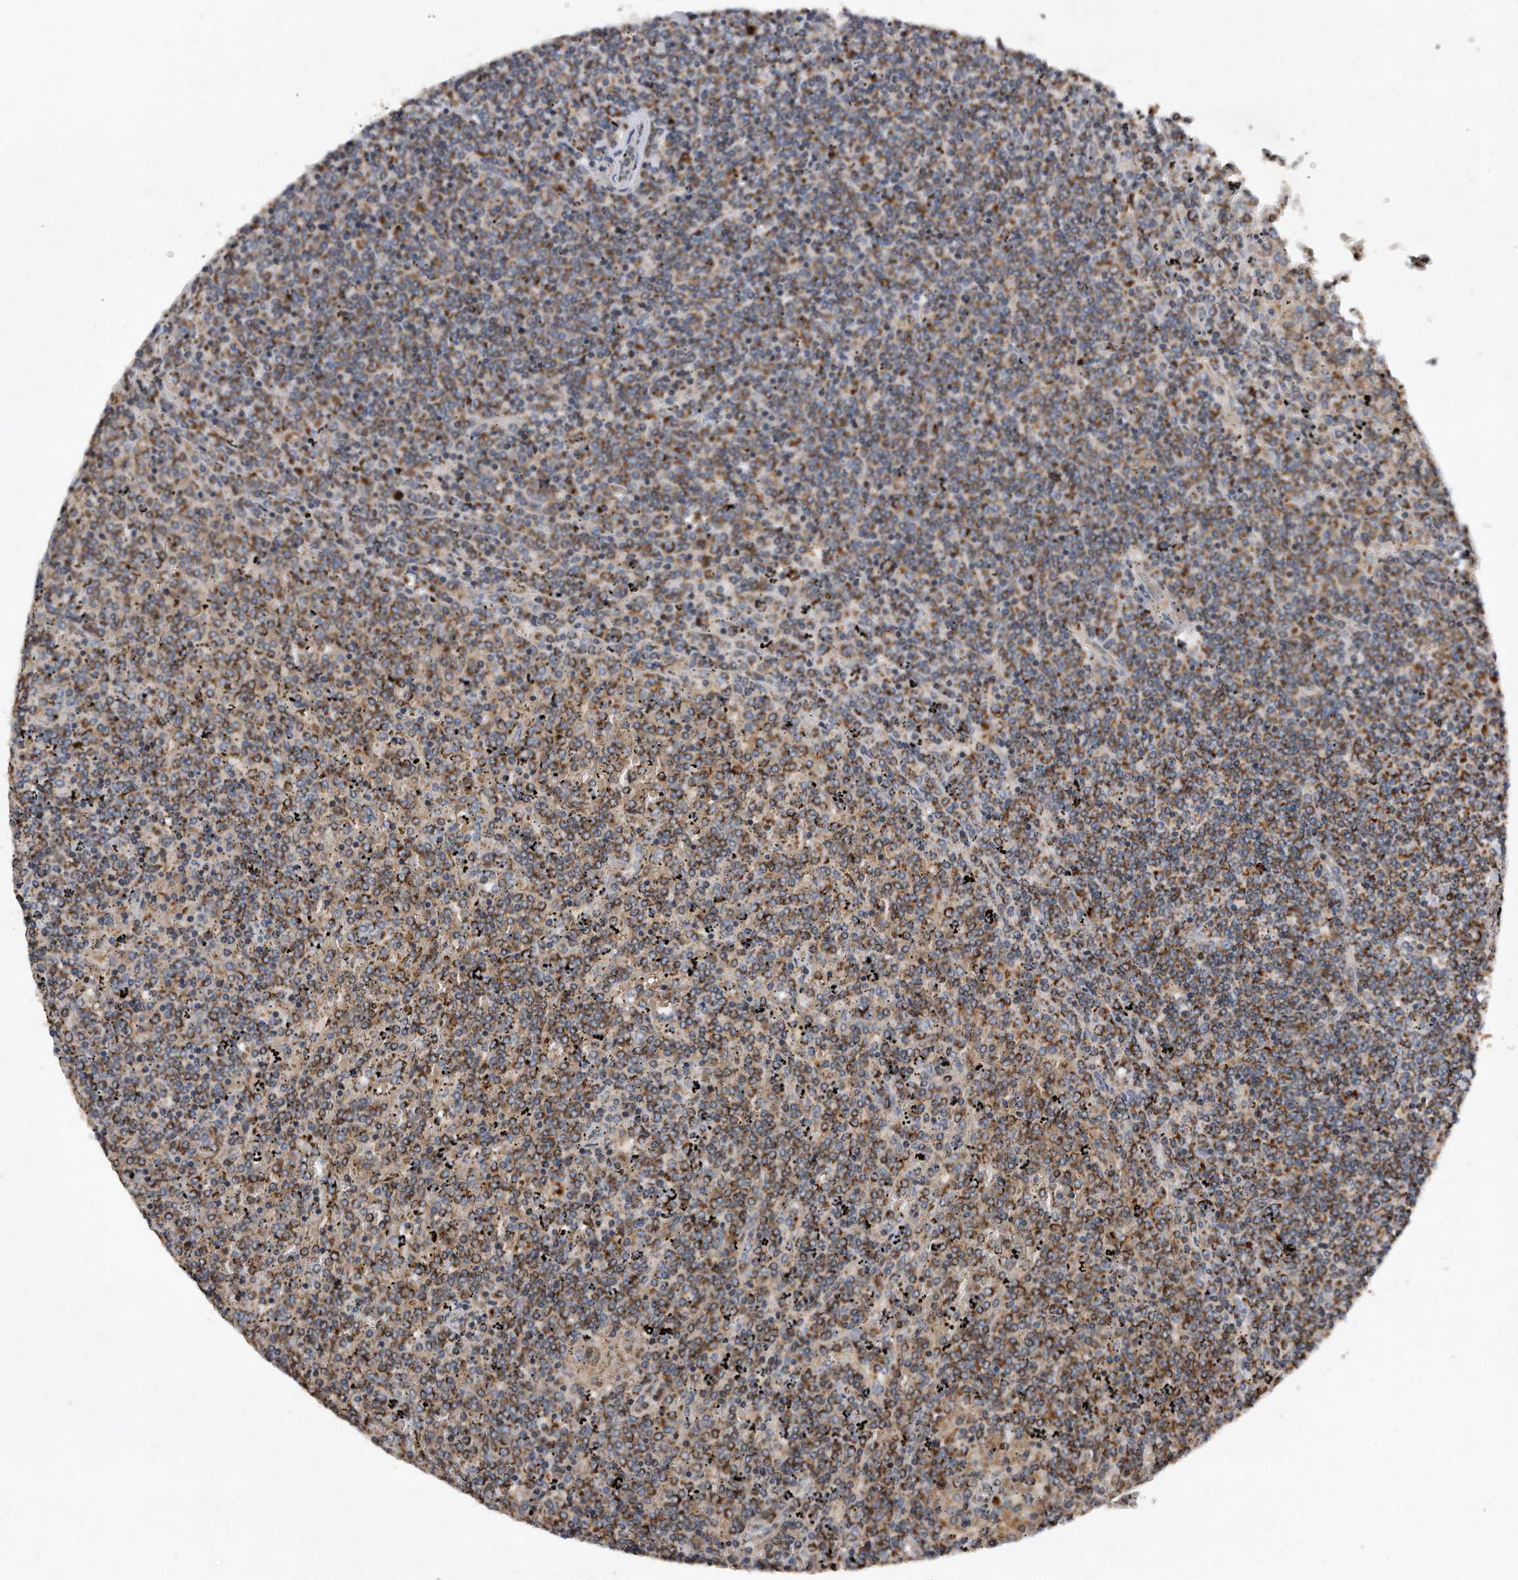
{"staining": {"intensity": "moderate", "quantity": ">75%", "location": "cytoplasmic/membranous"}, "tissue": "lymphoma", "cell_type": "Tumor cells", "image_type": "cancer", "snomed": [{"axis": "morphology", "description": "Malignant lymphoma, non-Hodgkin's type, Low grade"}, {"axis": "topography", "description": "Spleen"}], "caption": "Approximately >75% of tumor cells in low-grade malignant lymphoma, non-Hodgkin's type demonstrate moderate cytoplasmic/membranous protein staining as visualized by brown immunohistochemical staining.", "gene": "PPP5C", "patient": {"sex": "female", "age": 19}}